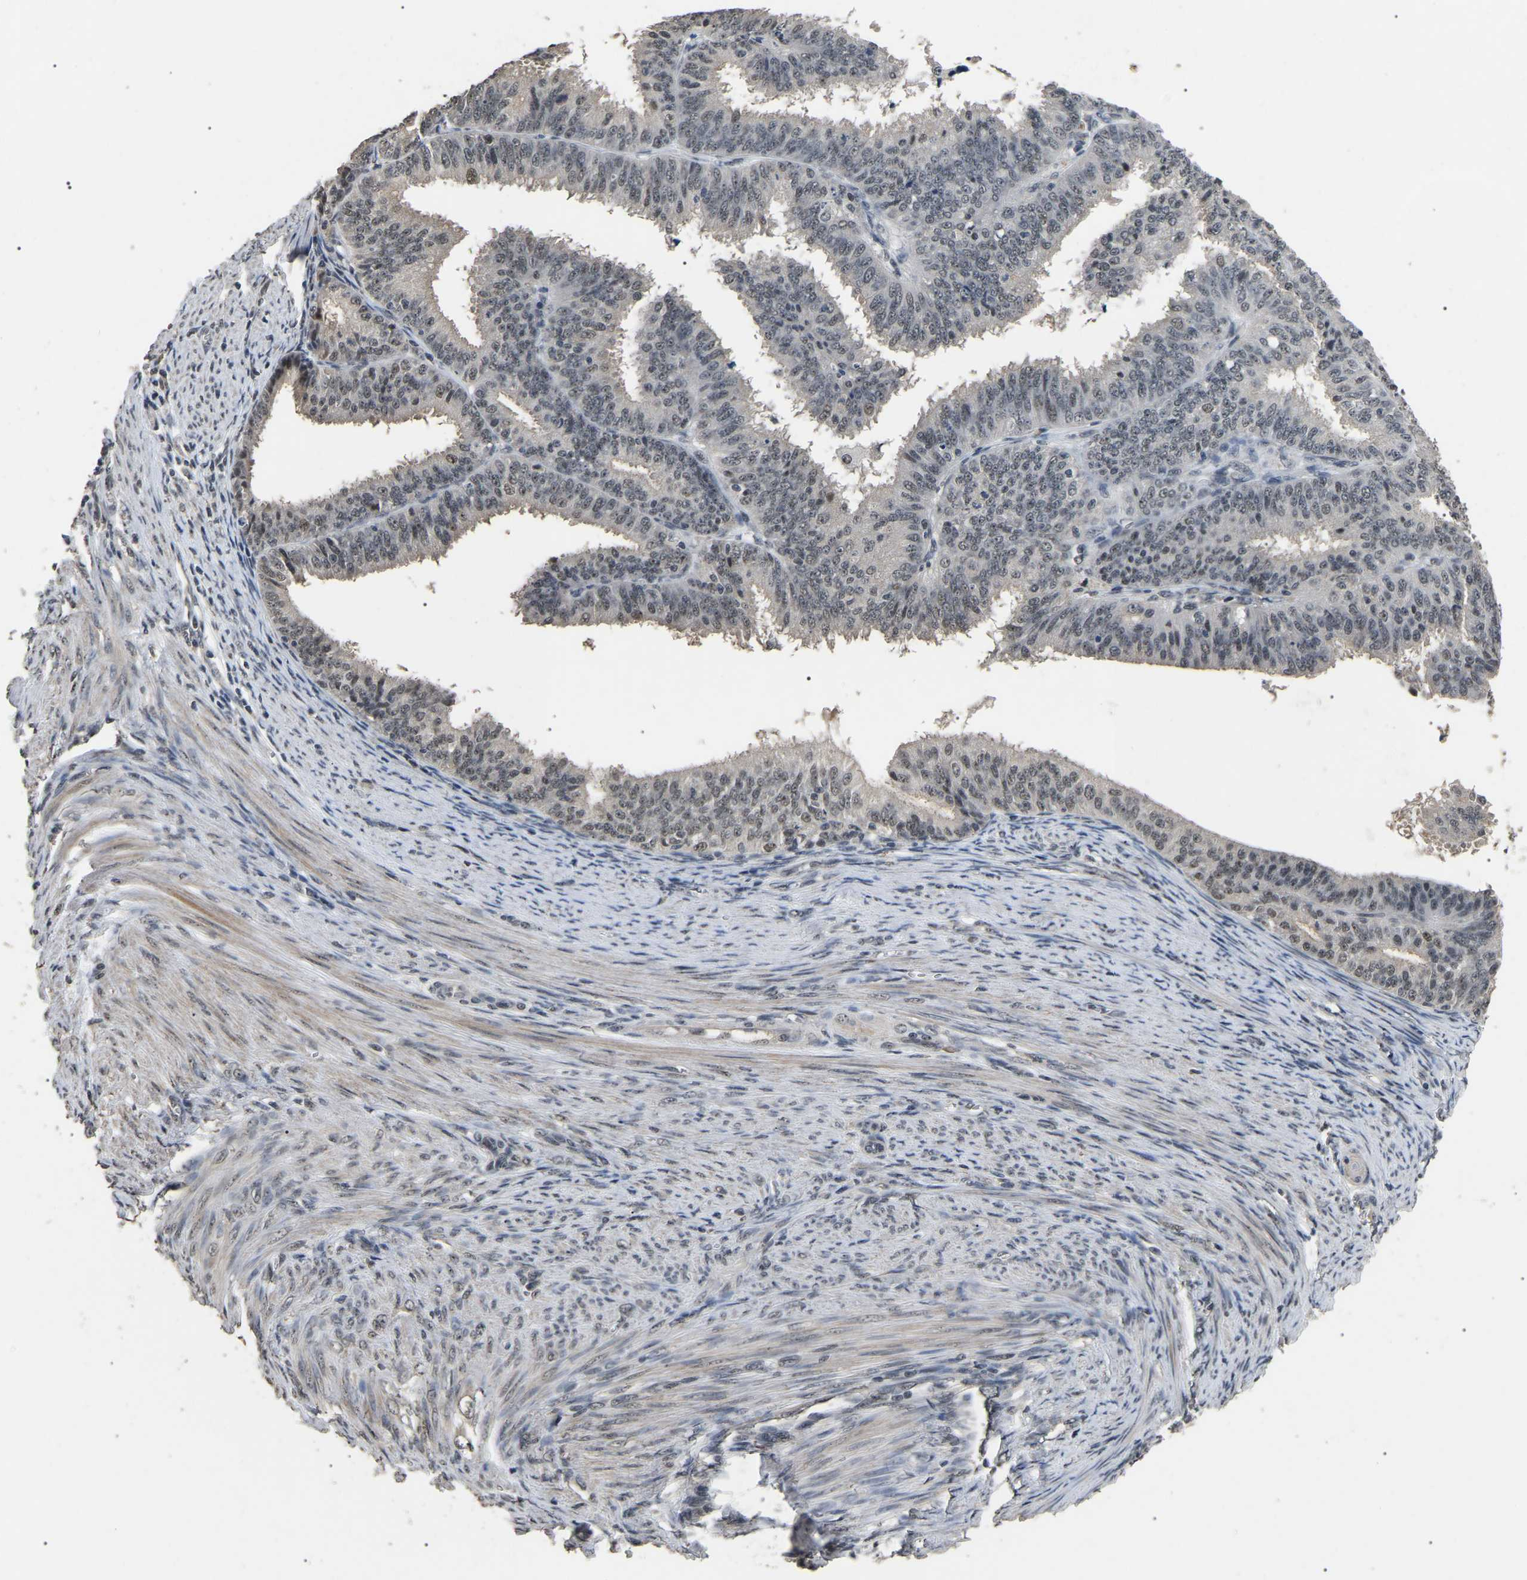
{"staining": {"intensity": "weak", "quantity": "25%-75%", "location": "nuclear"}, "tissue": "endometrial cancer", "cell_type": "Tumor cells", "image_type": "cancer", "snomed": [{"axis": "morphology", "description": "Adenocarcinoma, NOS"}, {"axis": "topography", "description": "Endometrium"}], "caption": "Protein positivity by IHC demonstrates weak nuclear staining in about 25%-75% of tumor cells in endometrial adenocarcinoma. The staining was performed using DAB (3,3'-diaminobenzidine), with brown indicating positive protein expression. Nuclei are stained blue with hematoxylin.", "gene": "PPM1E", "patient": {"sex": "female", "age": 70}}